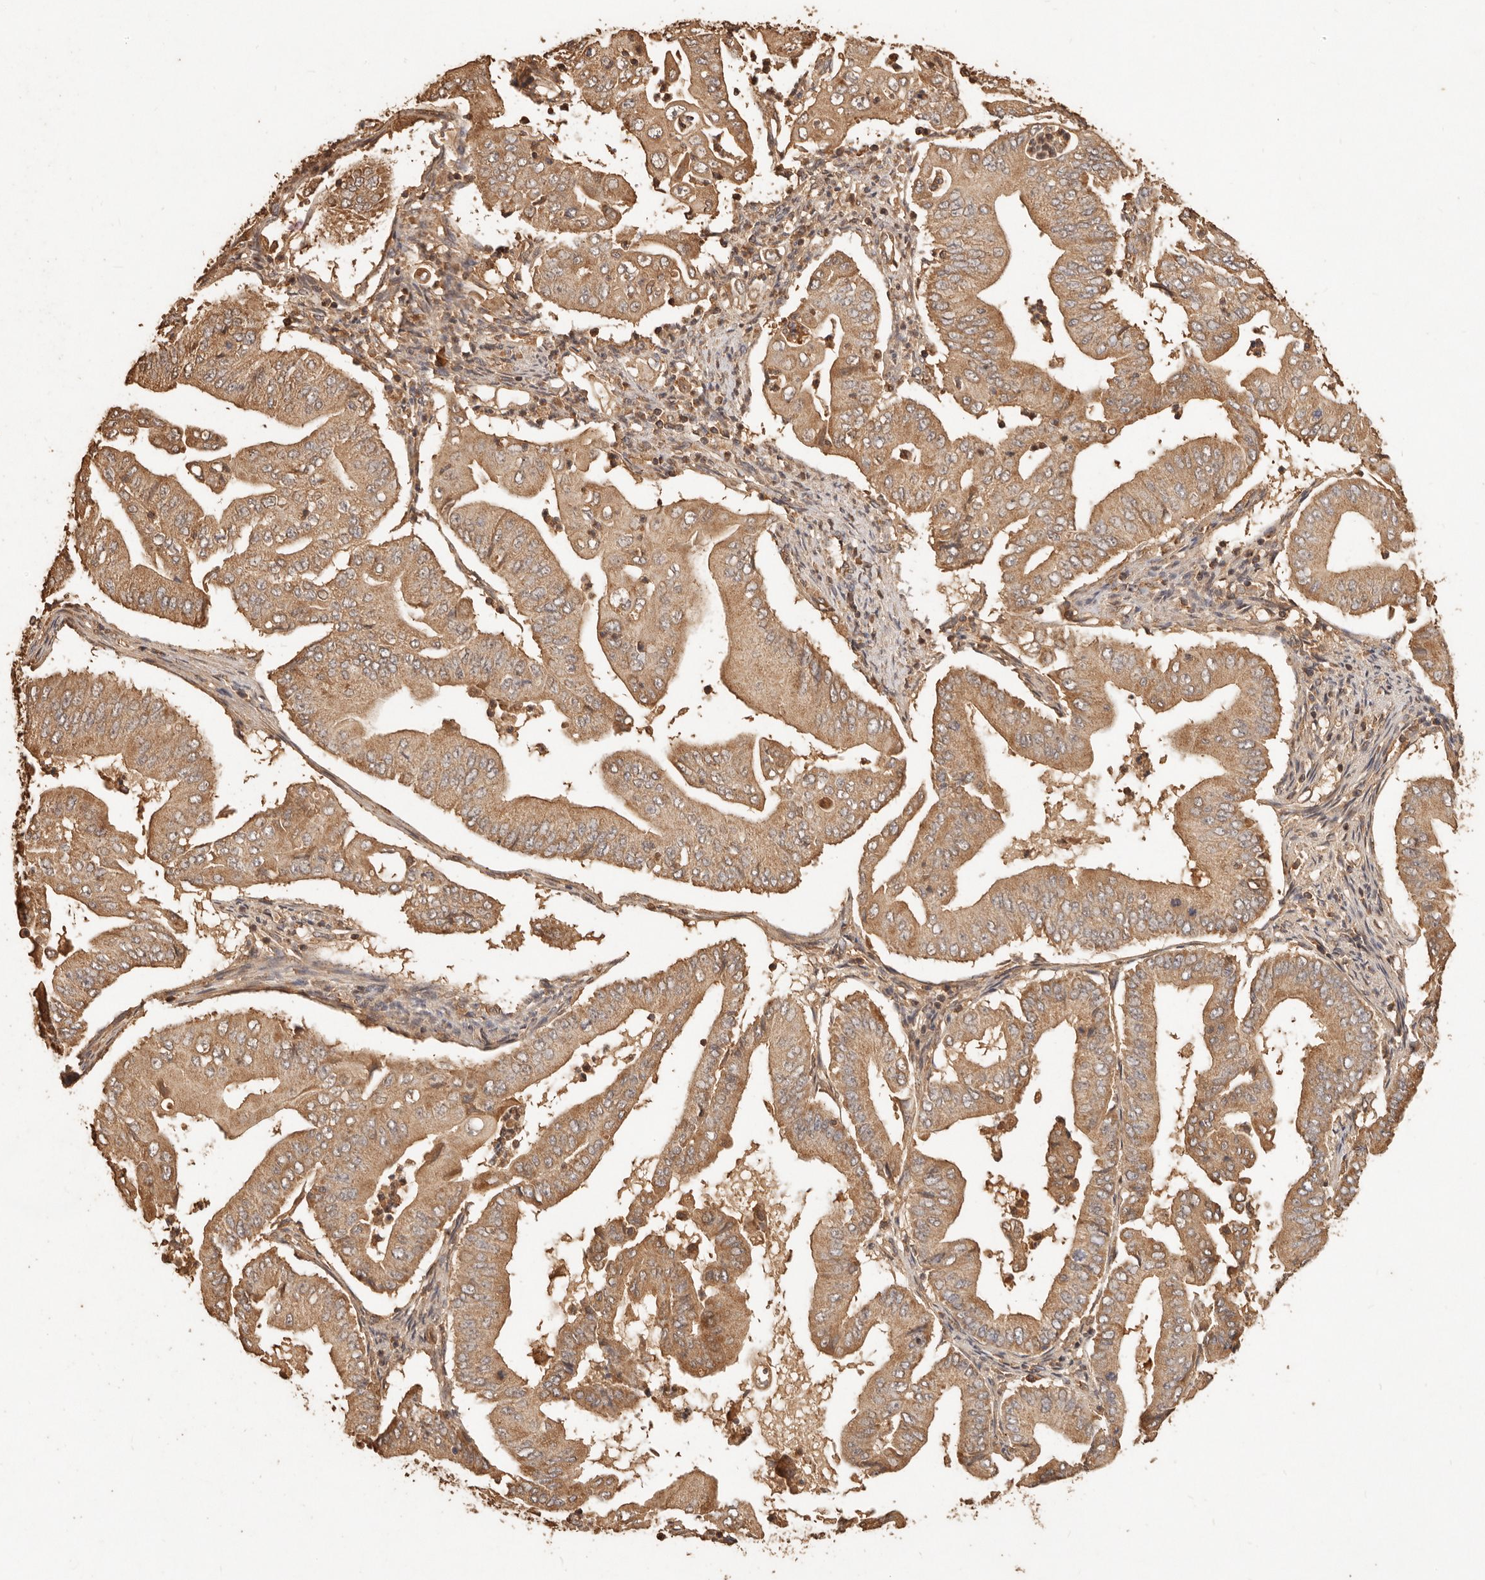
{"staining": {"intensity": "moderate", "quantity": ">75%", "location": "cytoplasmic/membranous"}, "tissue": "pancreatic cancer", "cell_type": "Tumor cells", "image_type": "cancer", "snomed": [{"axis": "morphology", "description": "Adenocarcinoma, NOS"}, {"axis": "topography", "description": "Pancreas"}], "caption": "A brown stain labels moderate cytoplasmic/membranous positivity of a protein in adenocarcinoma (pancreatic) tumor cells. (DAB (3,3'-diaminobenzidine) = brown stain, brightfield microscopy at high magnification).", "gene": "FAM180B", "patient": {"sex": "female", "age": 77}}